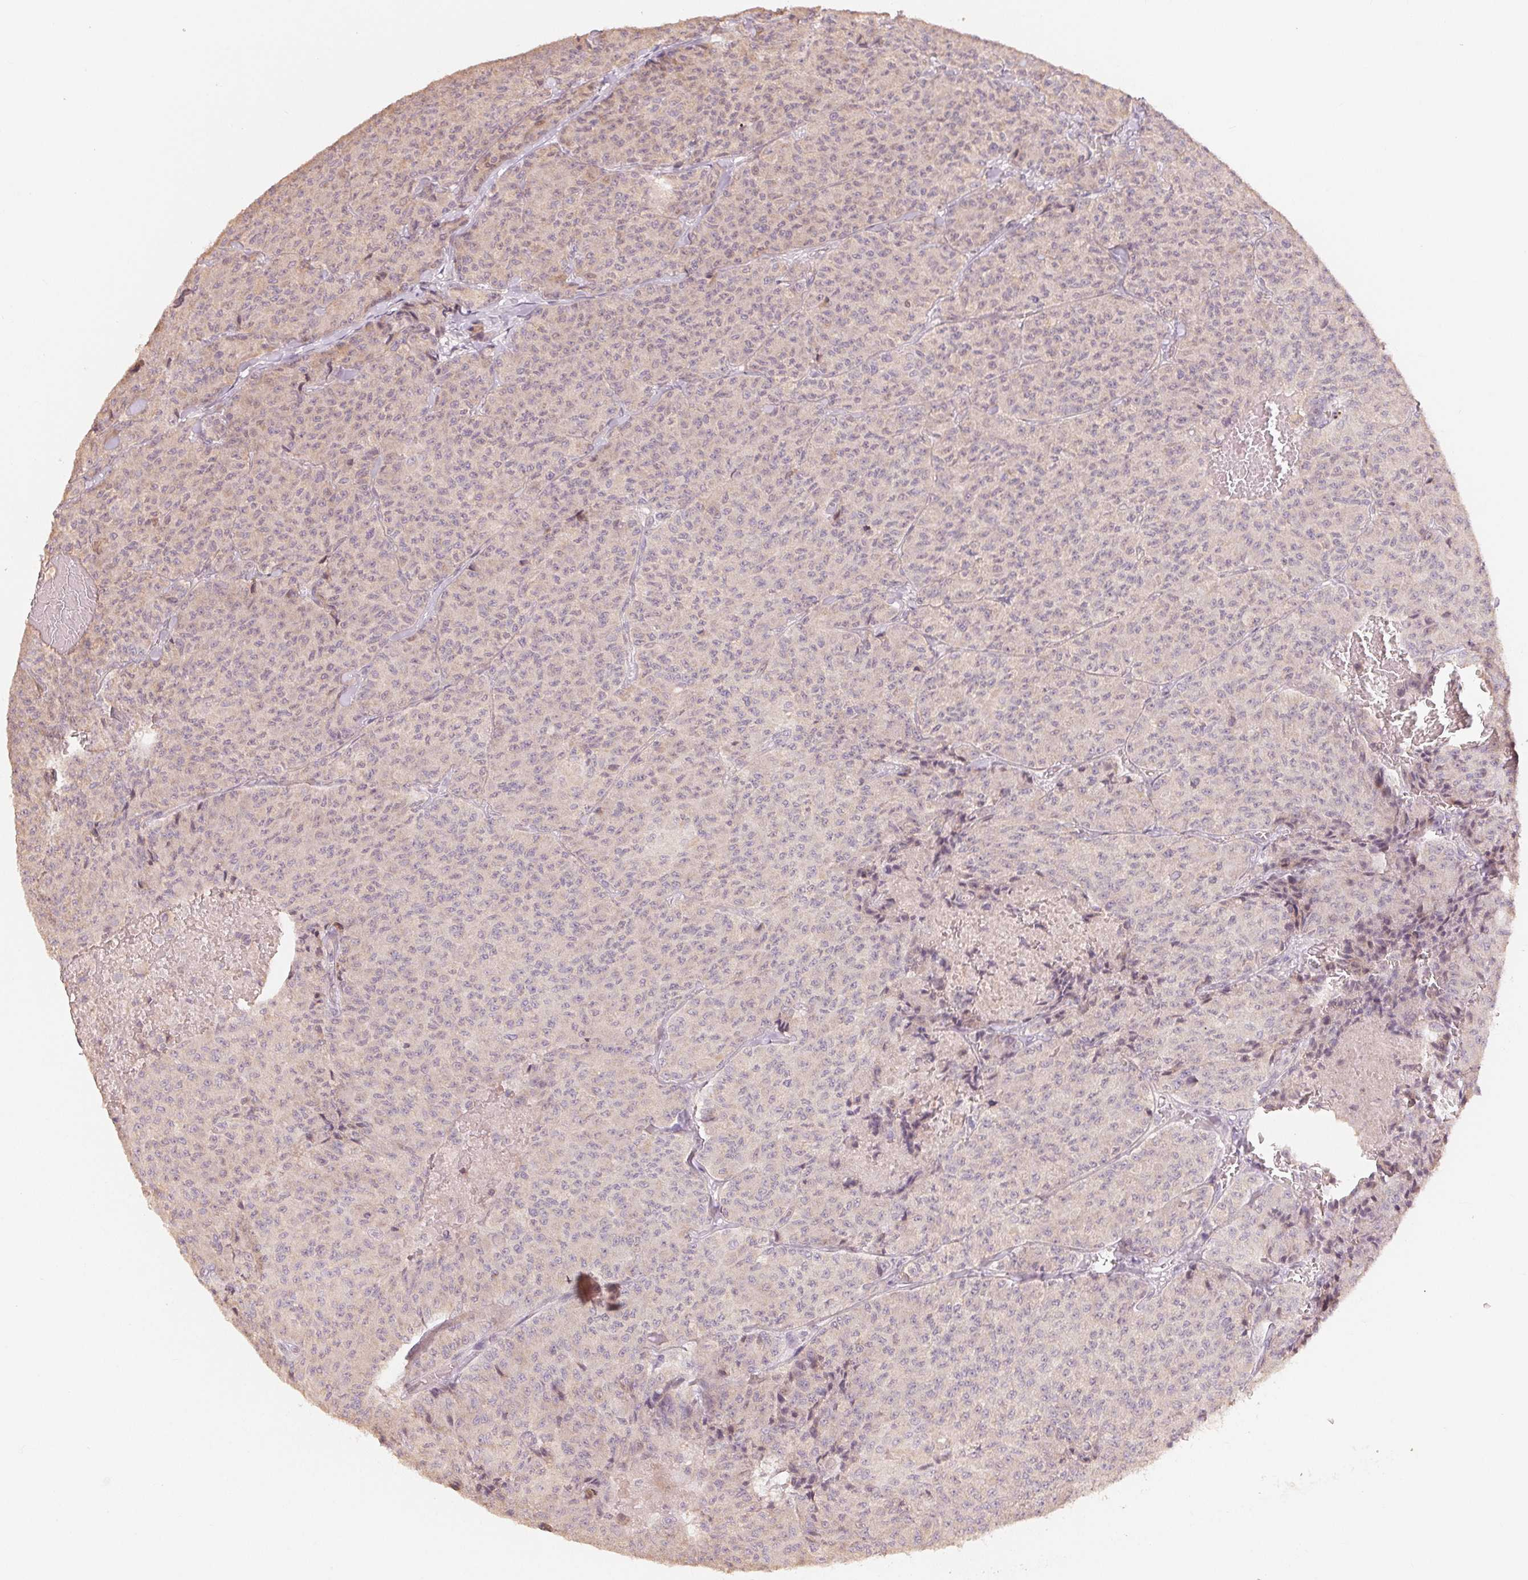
{"staining": {"intensity": "weak", "quantity": "<25%", "location": "cytoplasmic/membranous"}, "tissue": "carcinoid", "cell_type": "Tumor cells", "image_type": "cancer", "snomed": [{"axis": "morphology", "description": "Carcinoid, malignant, NOS"}, {"axis": "topography", "description": "Lung"}], "caption": "This is an immunohistochemistry histopathology image of carcinoid. There is no positivity in tumor cells.", "gene": "DENND2C", "patient": {"sex": "male", "age": 71}}